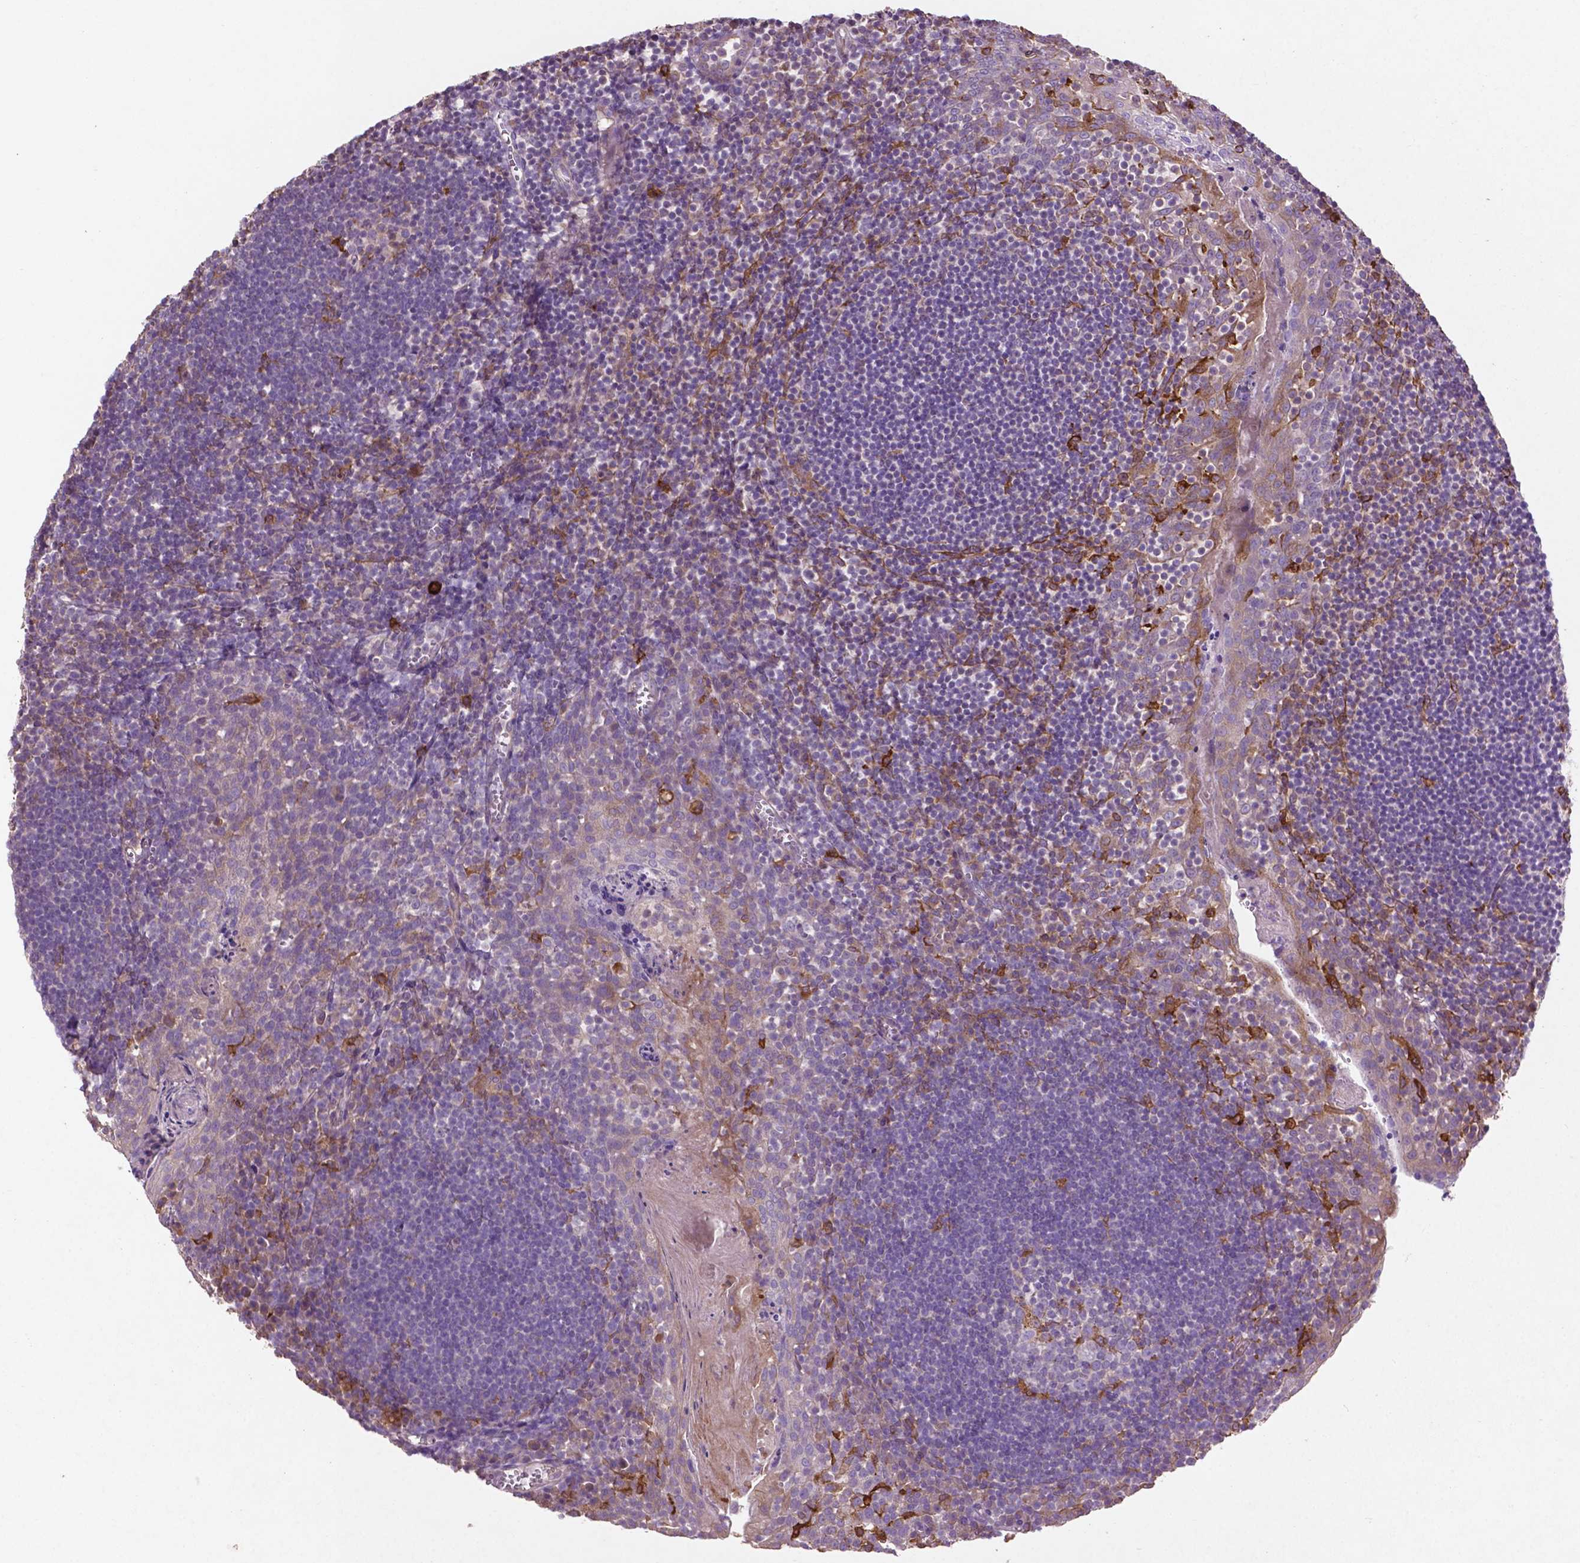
{"staining": {"intensity": "negative", "quantity": "none", "location": "none"}, "tissue": "lymph node", "cell_type": "Germinal center cells", "image_type": "normal", "snomed": [{"axis": "morphology", "description": "Normal tissue, NOS"}, {"axis": "topography", "description": "Lymph node"}], "caption": "Immunohistochemistry (IHC) micrograph of unremarkable lymph node stained for a protein (brown), which displays no staining in germinal center cells.", "gene": "MBTPS1", "patient": {"sex": "female", "age": 21}}